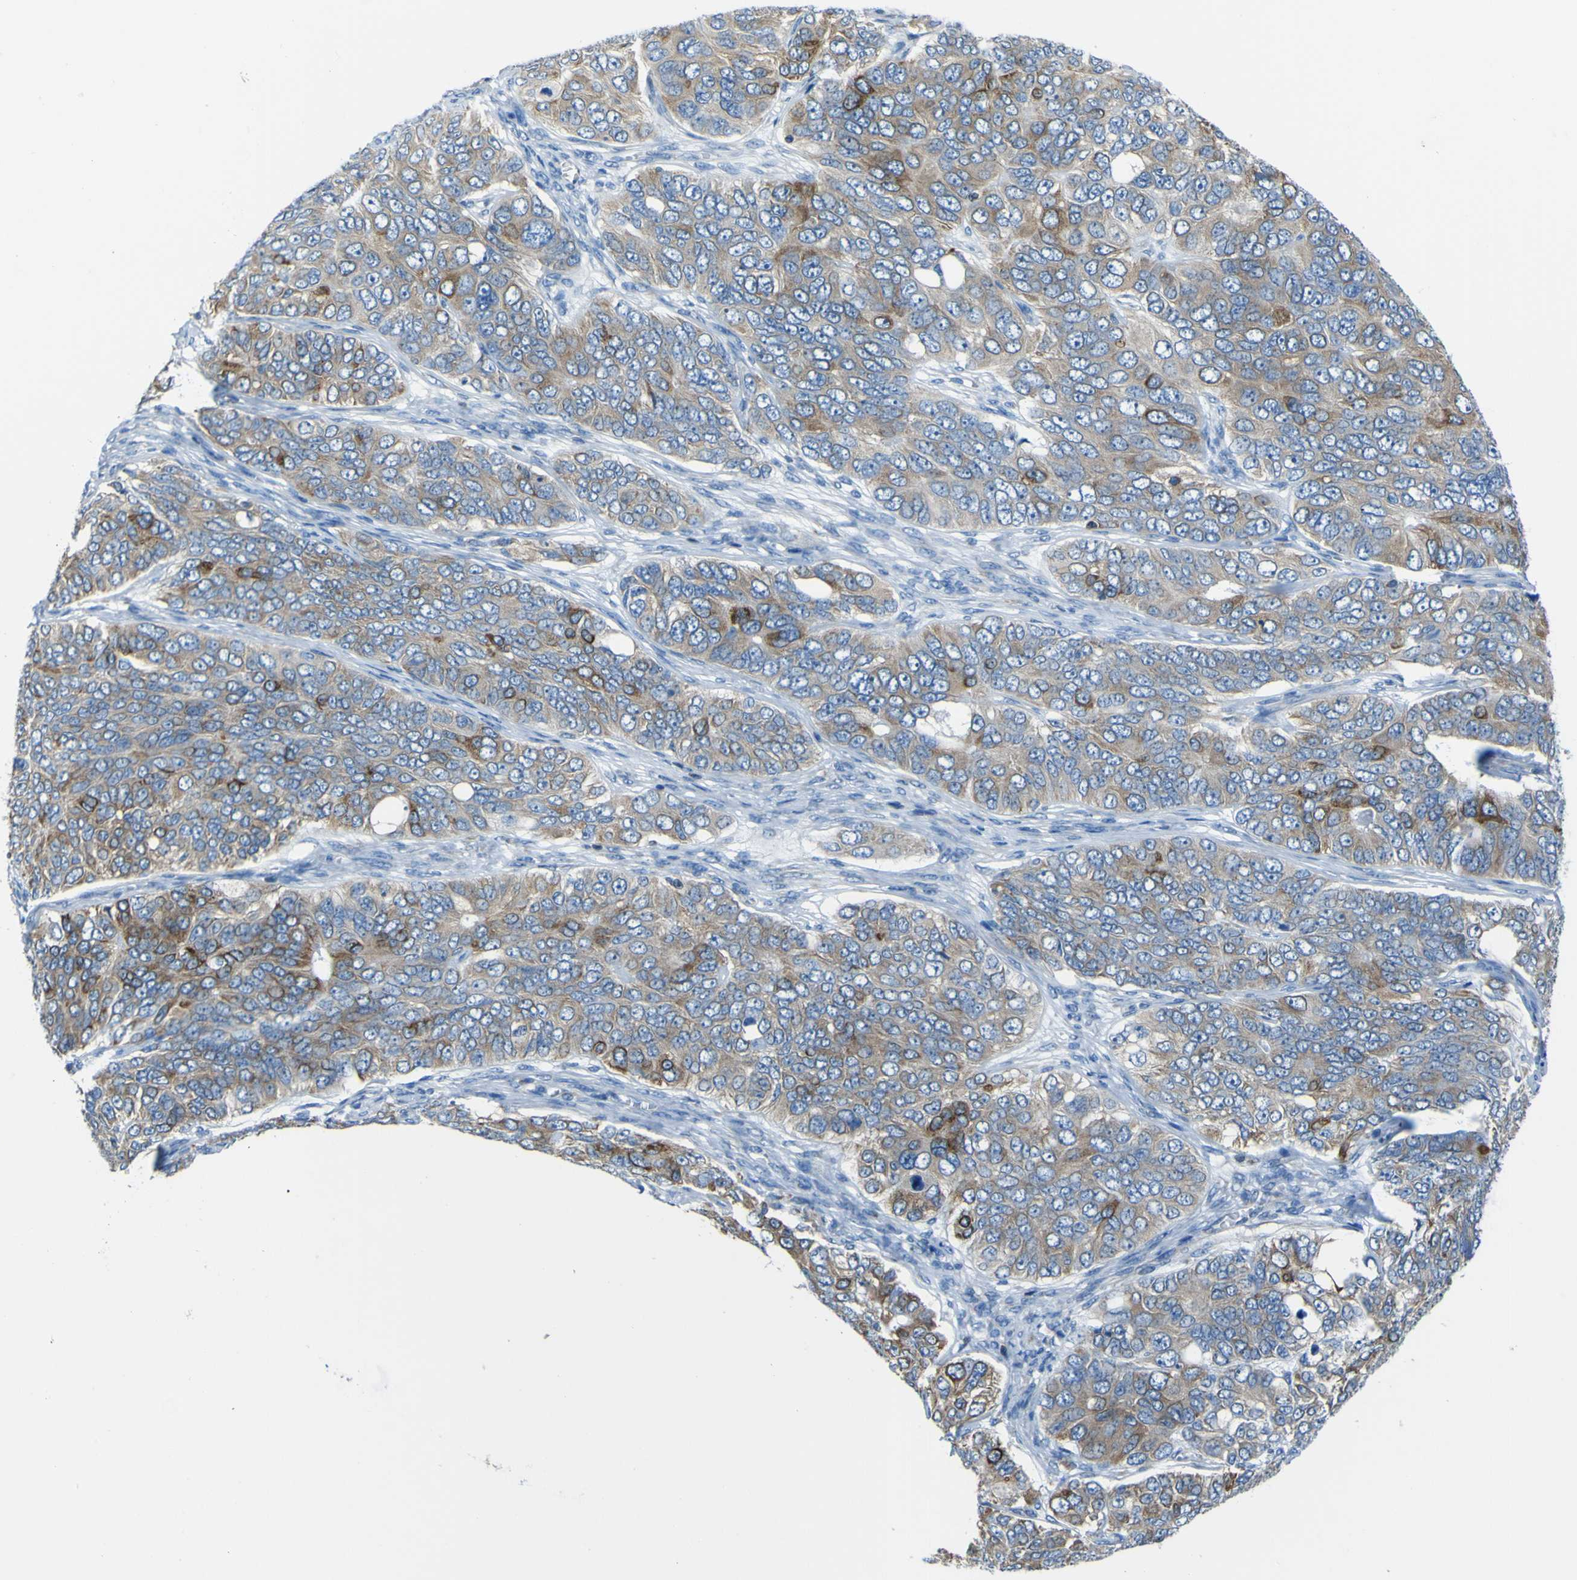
{"staining": {"intensity": "moderate", "quantity": ">75%", "location": "cytoplasmic/membranous"}, "tissue": "ovarian cancer", "cell_type": "Tumor cells", "image_type": "cancer", "snomed": [{"axis": "morphology", "description": "Carcinoma, endometroid"}, {"axis": "topography", "description": "Ovary"}], "caption": "Protein expression analysis of endometroid carcinoma (ovarian) shows moderate cytoplasmic/membranous positivity in about >75% of tumor cells.", "gene": "STIM1", "patient": {"sex": "female", "age": 51}}